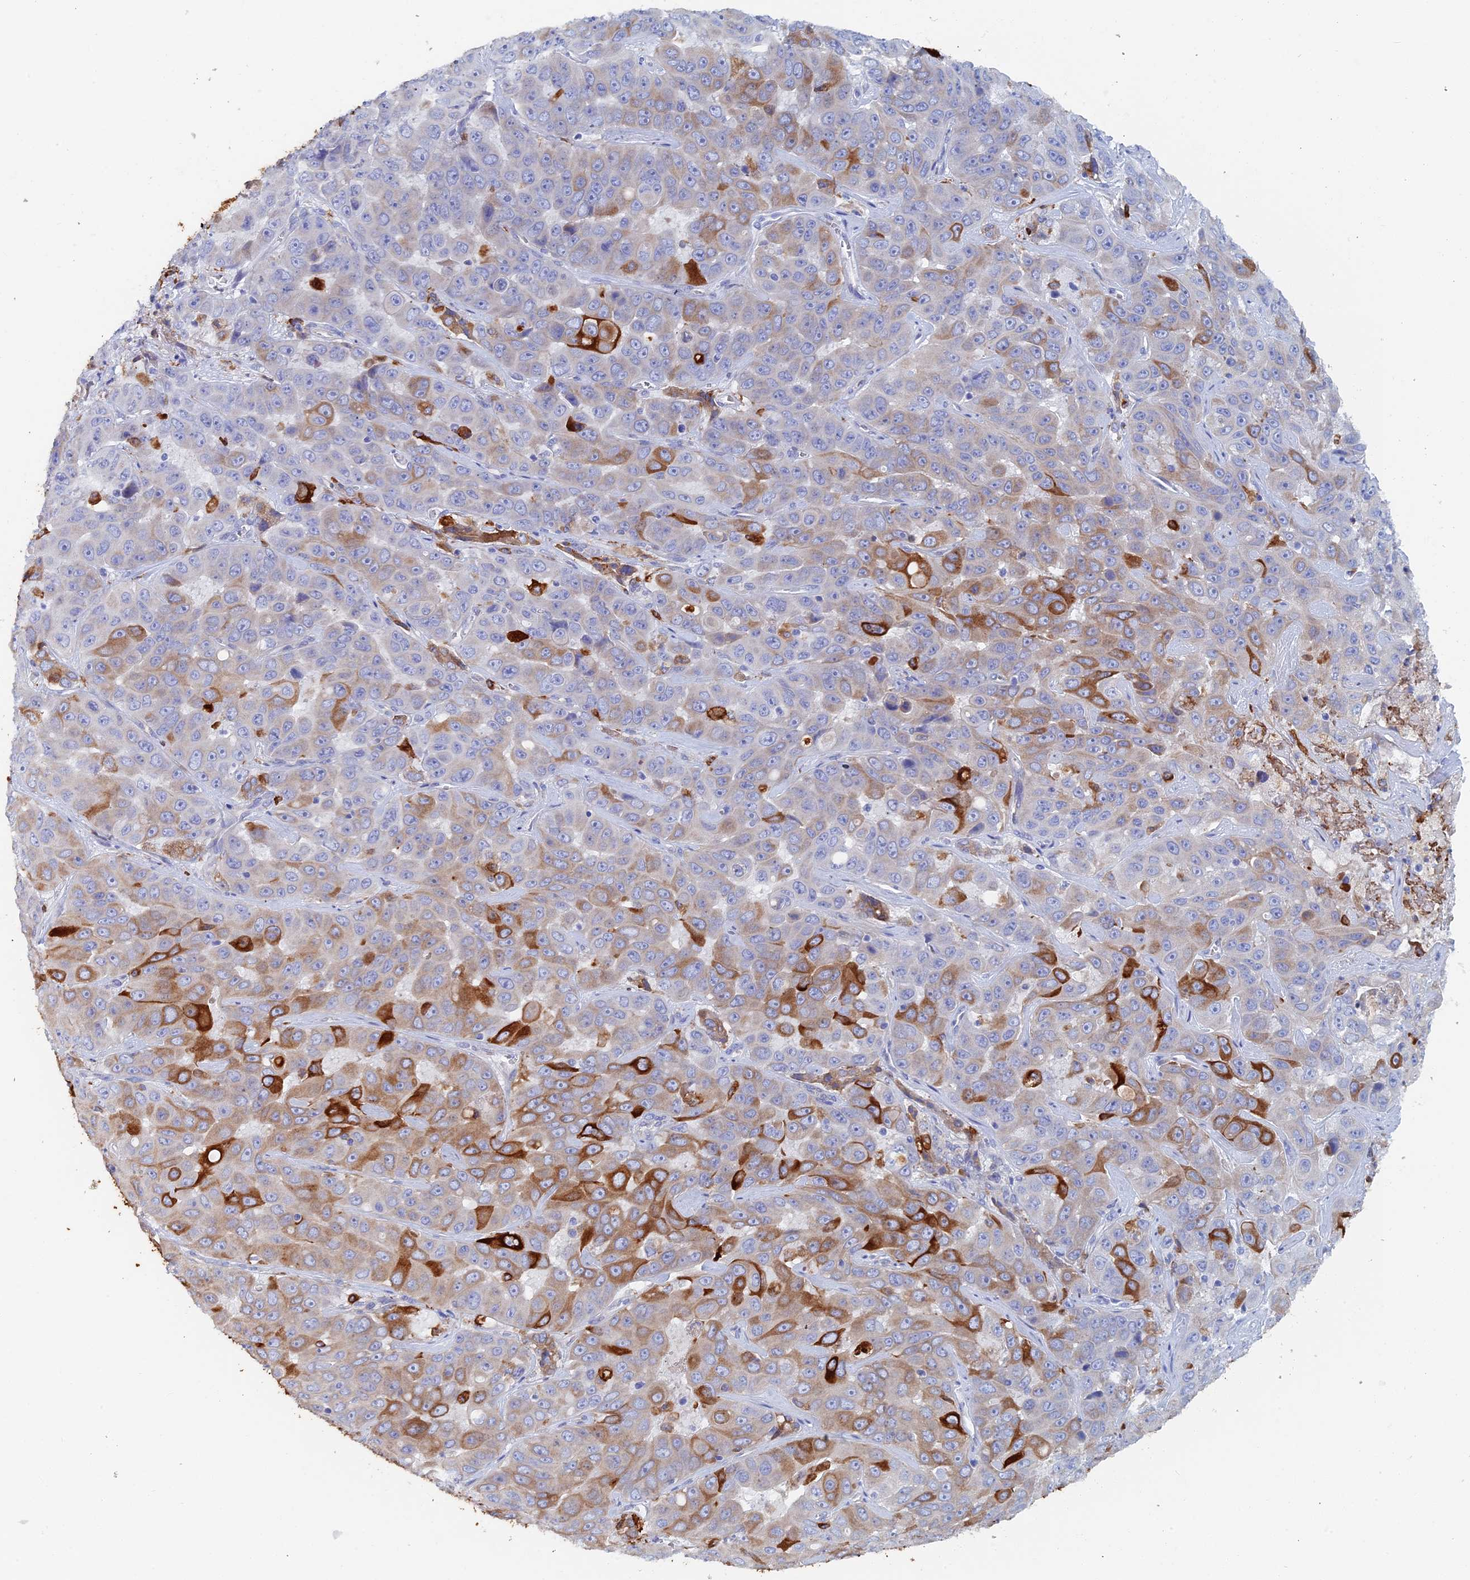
{"staining": {"intensity": "strong", "quantity": "<25%", "location": "cytoplasmic/membranous"}, "tissue": "liver cancer", "cell_type": "Tumor cells", "image_type": "cancer", "snomed": [{"axis": "morphology", "description": "Cholangiocarcinoma"}, {"axis": "topography", "description": "Liver"}], "caption": "There is medium levels of strong cytoplasmic/membranous staining in tumor cells of liver cancer (cholangiocarcinoma), as demonstrated by immunohistochemical staining (brown color).", "gene": "COG7", "patient": {"sex": "female", "age": 52}}